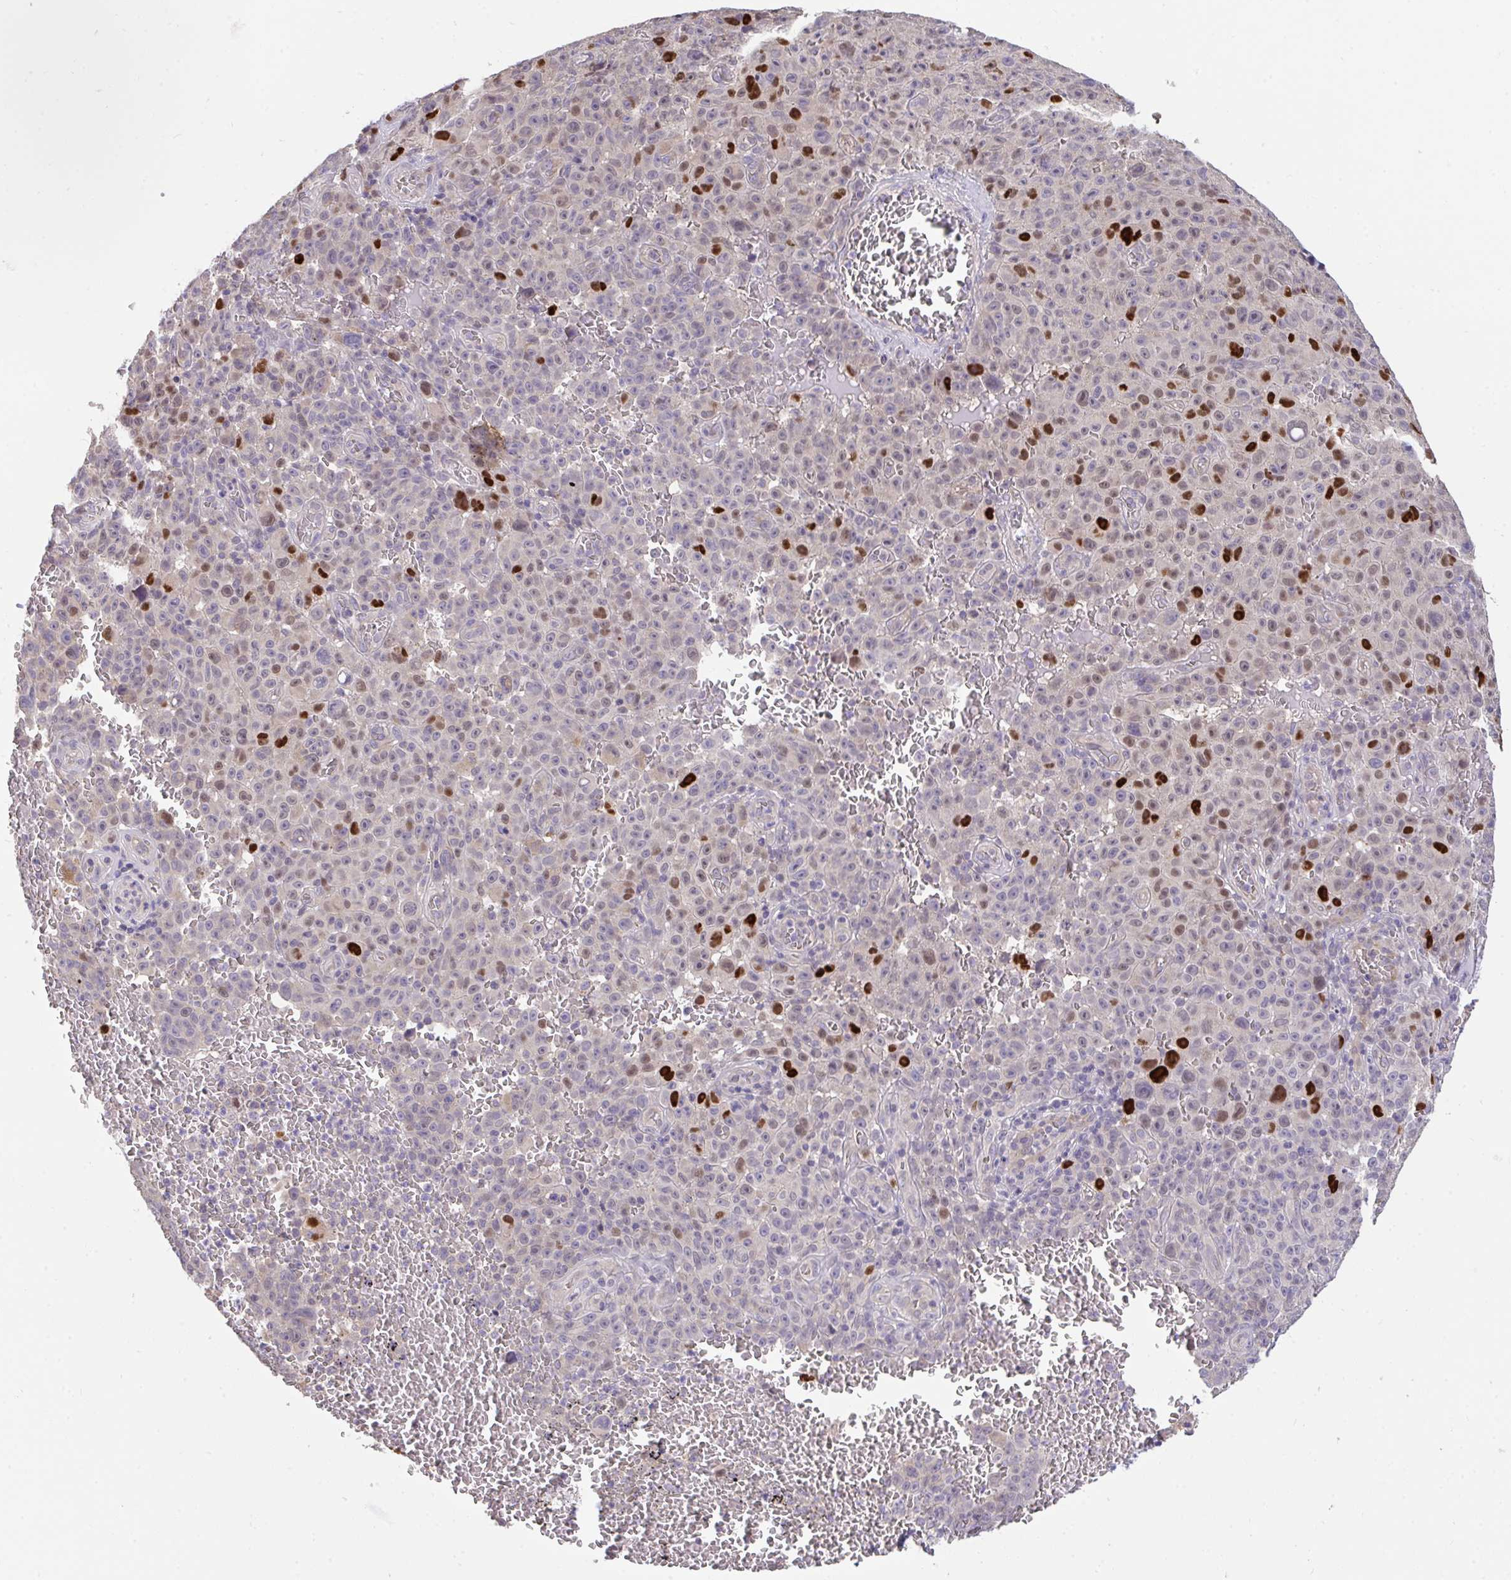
{"staining": {"intensity": "strong", "quantity": "<25%", "location": "nuclear"}, "tissue": "melanoma", "cell_type": "Tumor cells", "image_type": "cancer", "snomed": [{"axis": "morphology", "description": "Malignant melanoma, NOS"}, {"axis": "topography", "description": "Skin"}], "caption": "Protein expression analysis of malignant melanoma exhibits strong nuclear positivity in approximately <25% of tumor cells.", "gene": "C19orf54", "patient": {"sex": "female", "age": 82}}